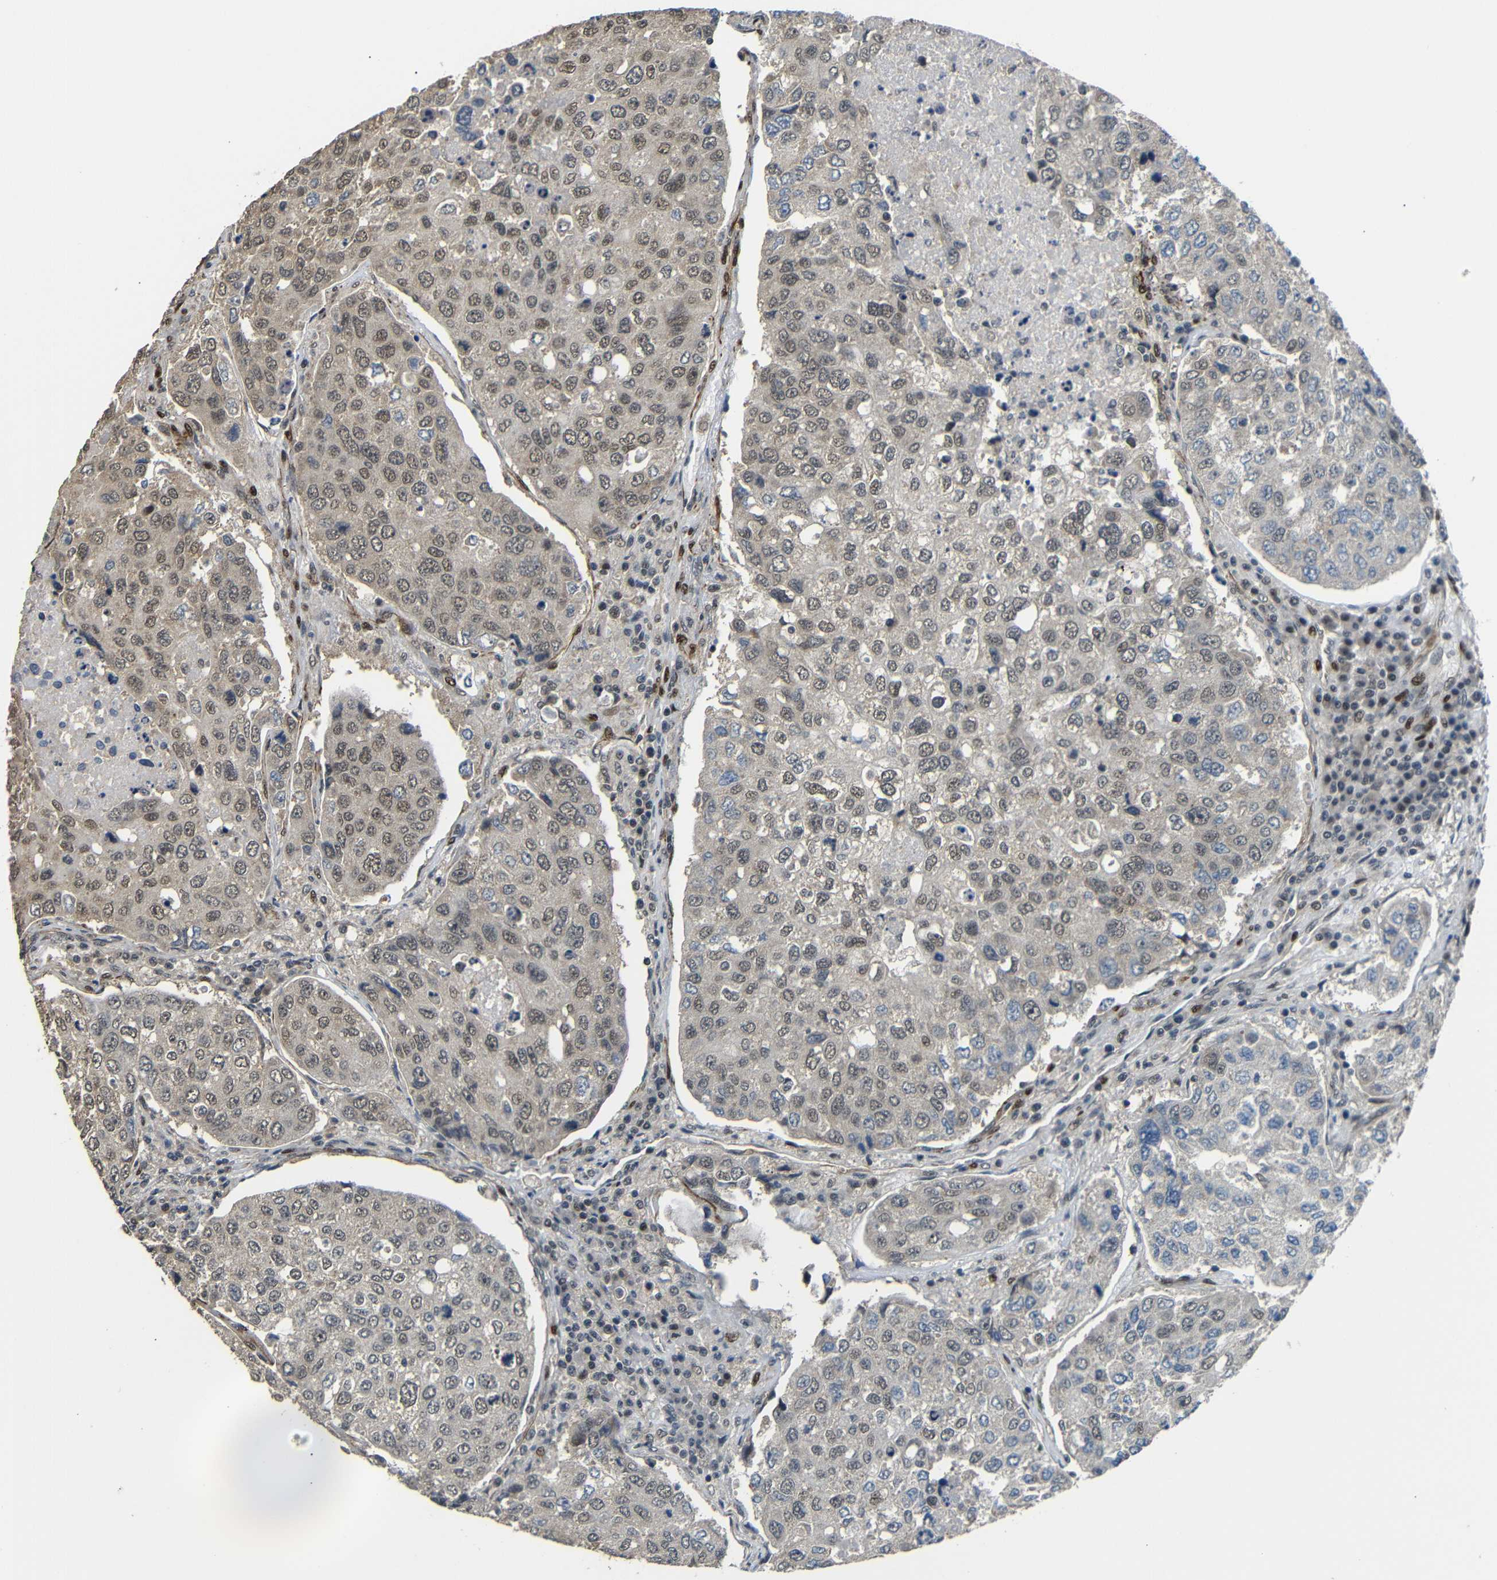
{"staining": {"intensity": "moderate", "quantity": ">75%", "location": "cytoplasmic/membranous,nuclear"}, "tissue": "urothelial cancer", "cell_type": "Tumor cells", "image_type": "cancer", "snomed": [{"axis": "morphology", "description": "Urothelial carcinoma, High grade"}, {"axis": "topography", "description": "Lymph node"}, {"axis": "topography", "description": "Urinary bladder"}], "caption": "Immunohistochemistry (IHC) of human urothelial cancer reveals medium levels of moderate cytoplasmic/membranous and nuclear positivity in about >75% of tumor cells.", "gene": "TBX2", "patient": {"sex": "male", "age": 51}}